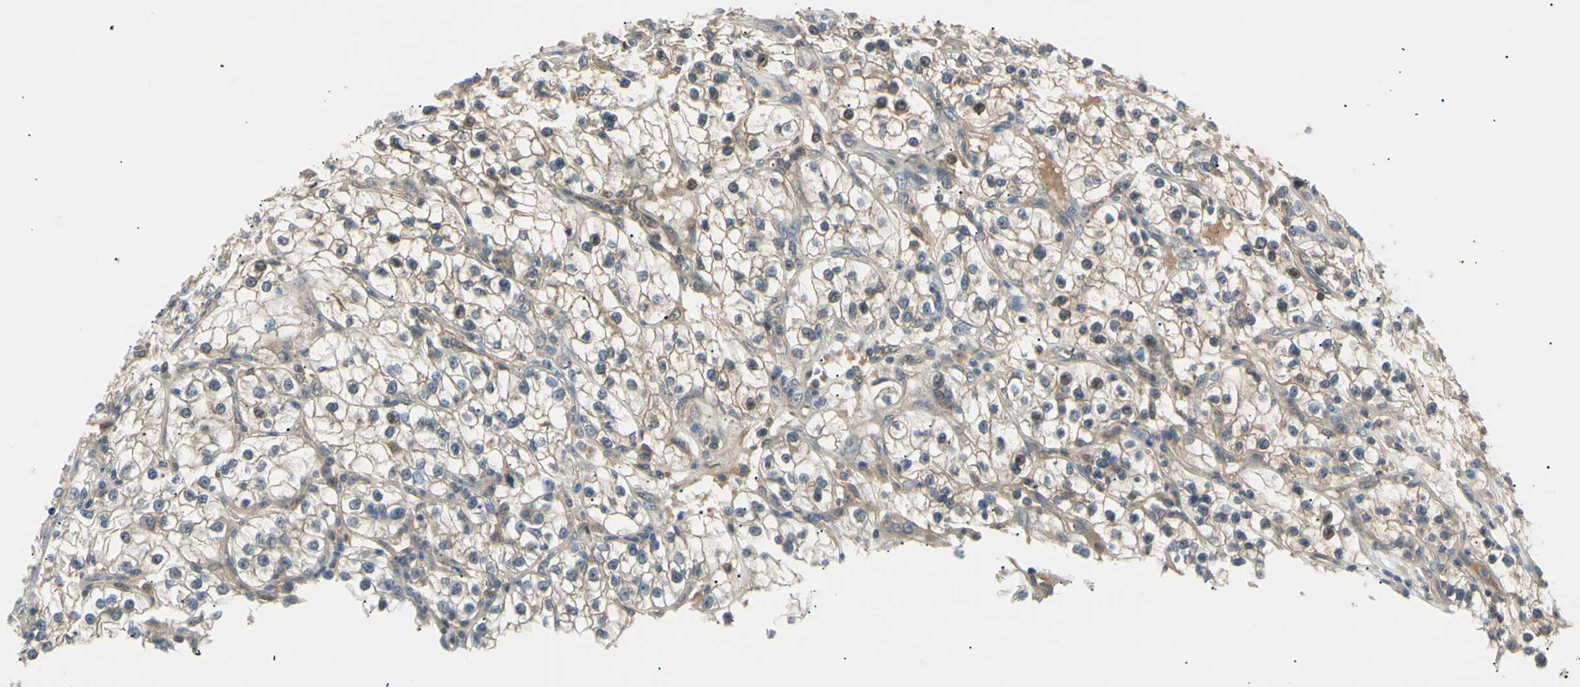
{"staining": {"intensity": "moderate", "quantity": "25%-75%", "location": "cytoplasmic/membranous,nuclear"}, "tissue": "renal cancer", "cell_type": "Tumor cells", "image_type": "cancer", "snomed": [{"axis": "morphology", "description": "Adenocarcinoma, NOS"}, {"axis": "topography", "description": "Kidney"}], "caption": "Protein expression analysis of human renal adenocarcinoma reveals moderate cytoplasmic/membranous and nuclear positivity in about 25%-75% of tumor cells.", "gene": "LHPP", "patient": {"sex": "female", "age": 57}}